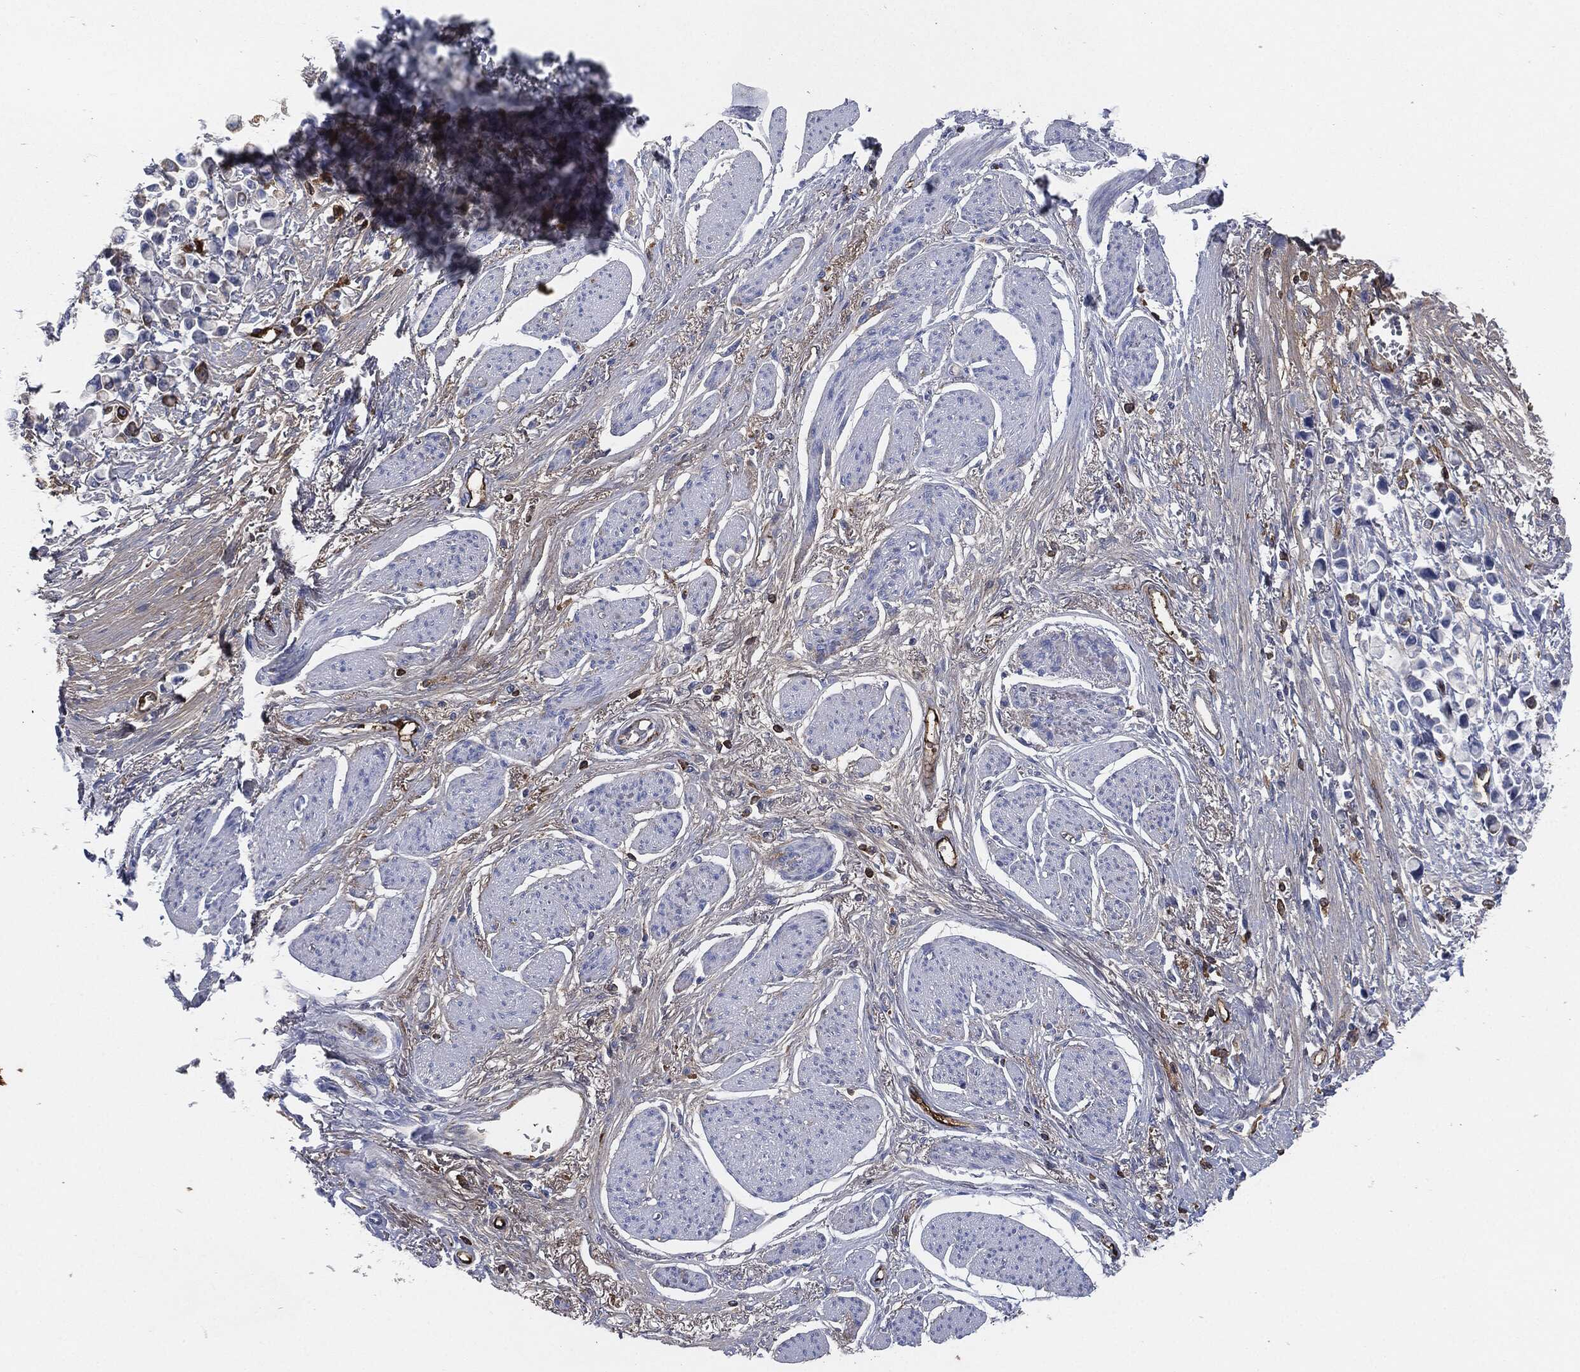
{"staining": {"intensity": "negative", "quantity": "none", "location": "none"}, "tissue": "stomach cancer", "cell_type": "Tumor cells", "image_type": "cancer", "snomed": [{"axis": "morphology", "description": "Adenocarcinoma, NOS"}, {"axis": "topography", "description": "Stomach"}], "caption": "The immunohistochemistry (IHC) image has no significant positivity in tumor cells of adenocarcinoma (stomach) tissue.", "gene": "APOB", "patient": {"sex": "female", "age": 81}}